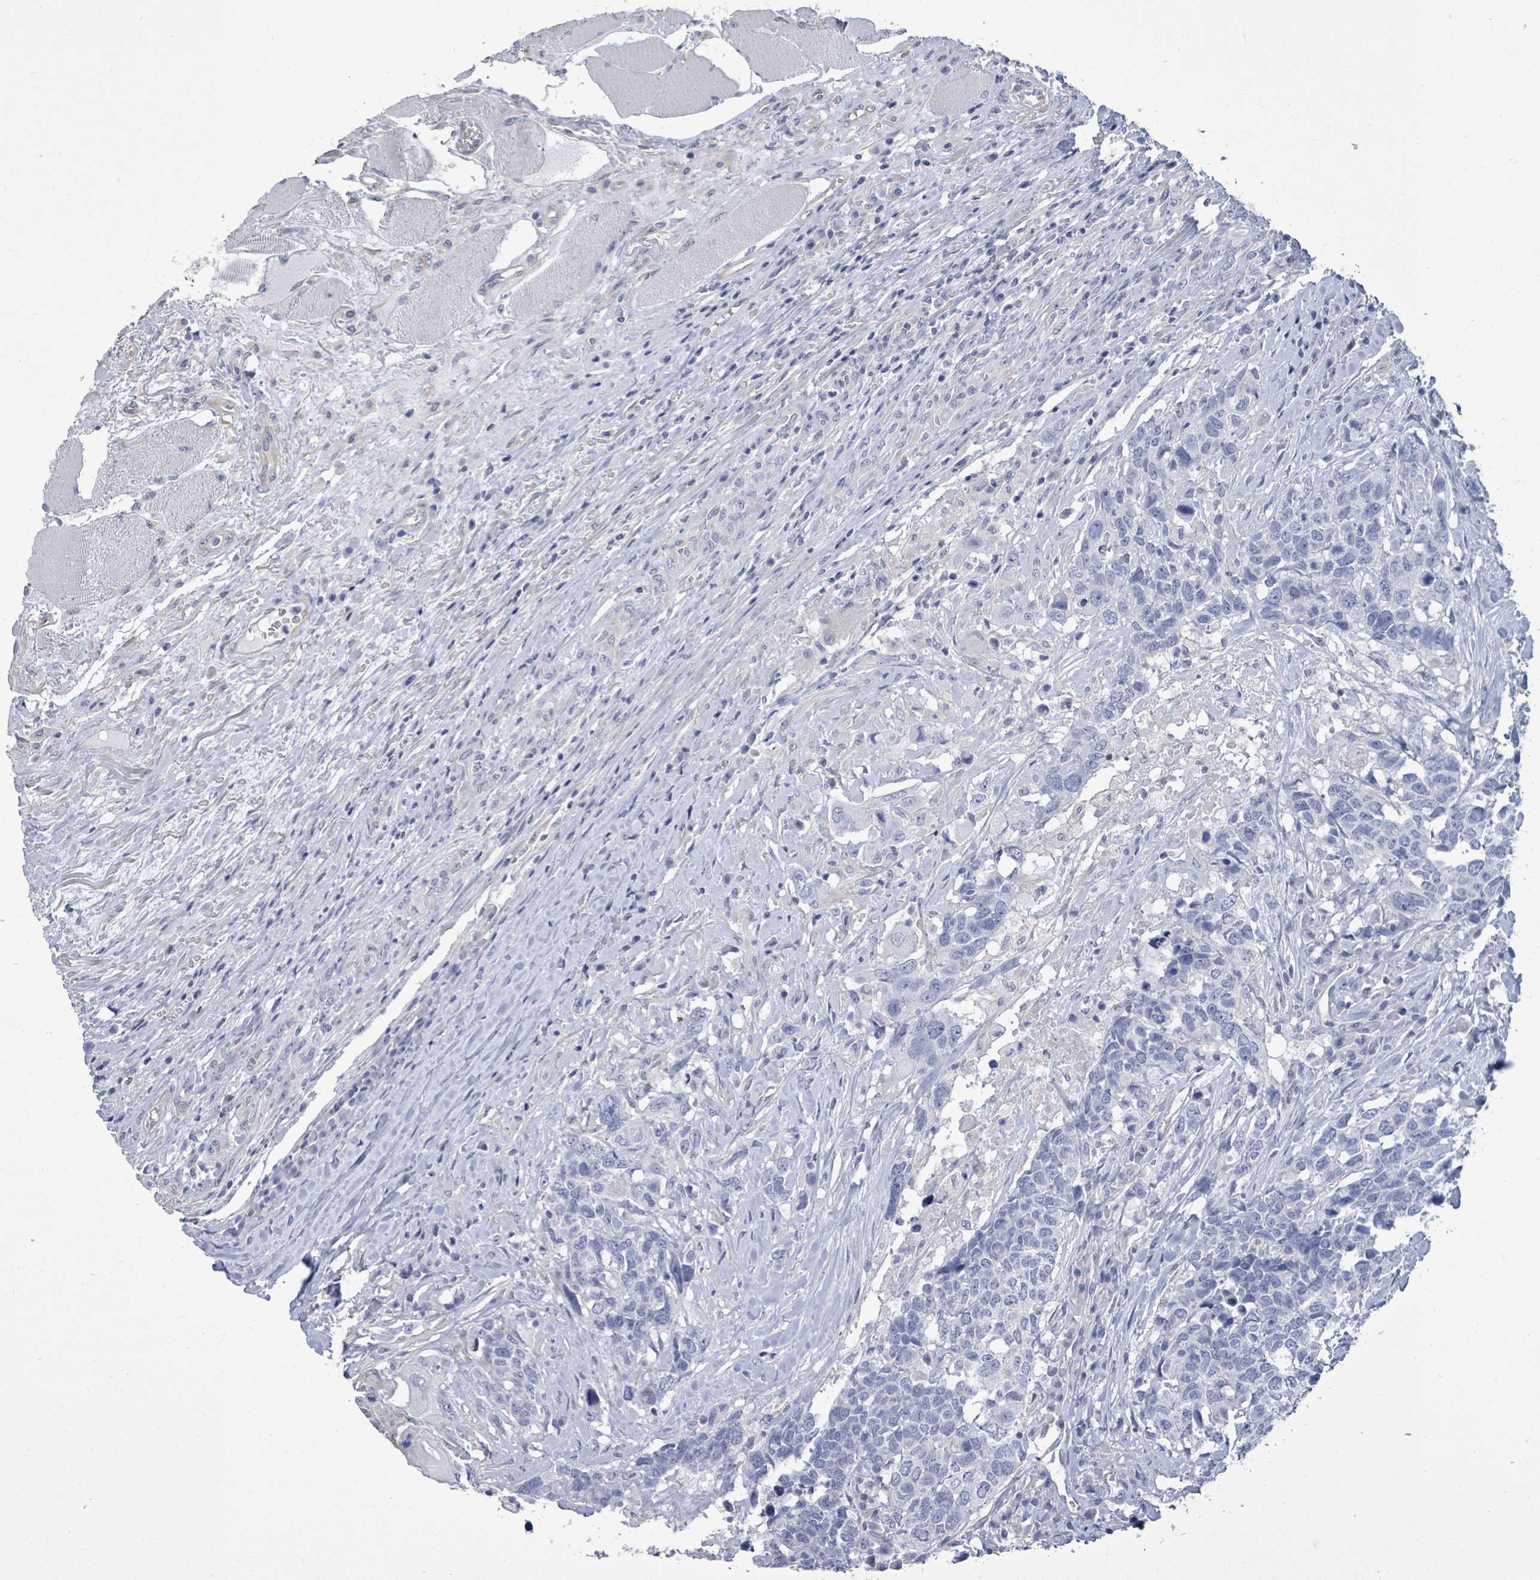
{"staining": {"intensity": "negative", "quantity": "none", "location": "none"}, "tissue": "head and neck cancer", "cell_type": "Tumor cells", "image_type": "cancer", "snomed": [{"axis": "morphology", "description": "Squamous cell carcinoma, NOS"}, {"axis": "topography", "description": "Head-Neck"}], "caption": "Immunohistochemistry micrograph of head and neck cancer (squamous cell carcinoma) stained for a protein (brown), which shows no staining in tumor cells. The staining was performed using DAB to visualize the protein expression in brown, while the nuclei were stained in blue with hematoxylin (Magnification: 20x).", "gene": "CT45A5", "patient": {"sex": "male", "age": 66}}